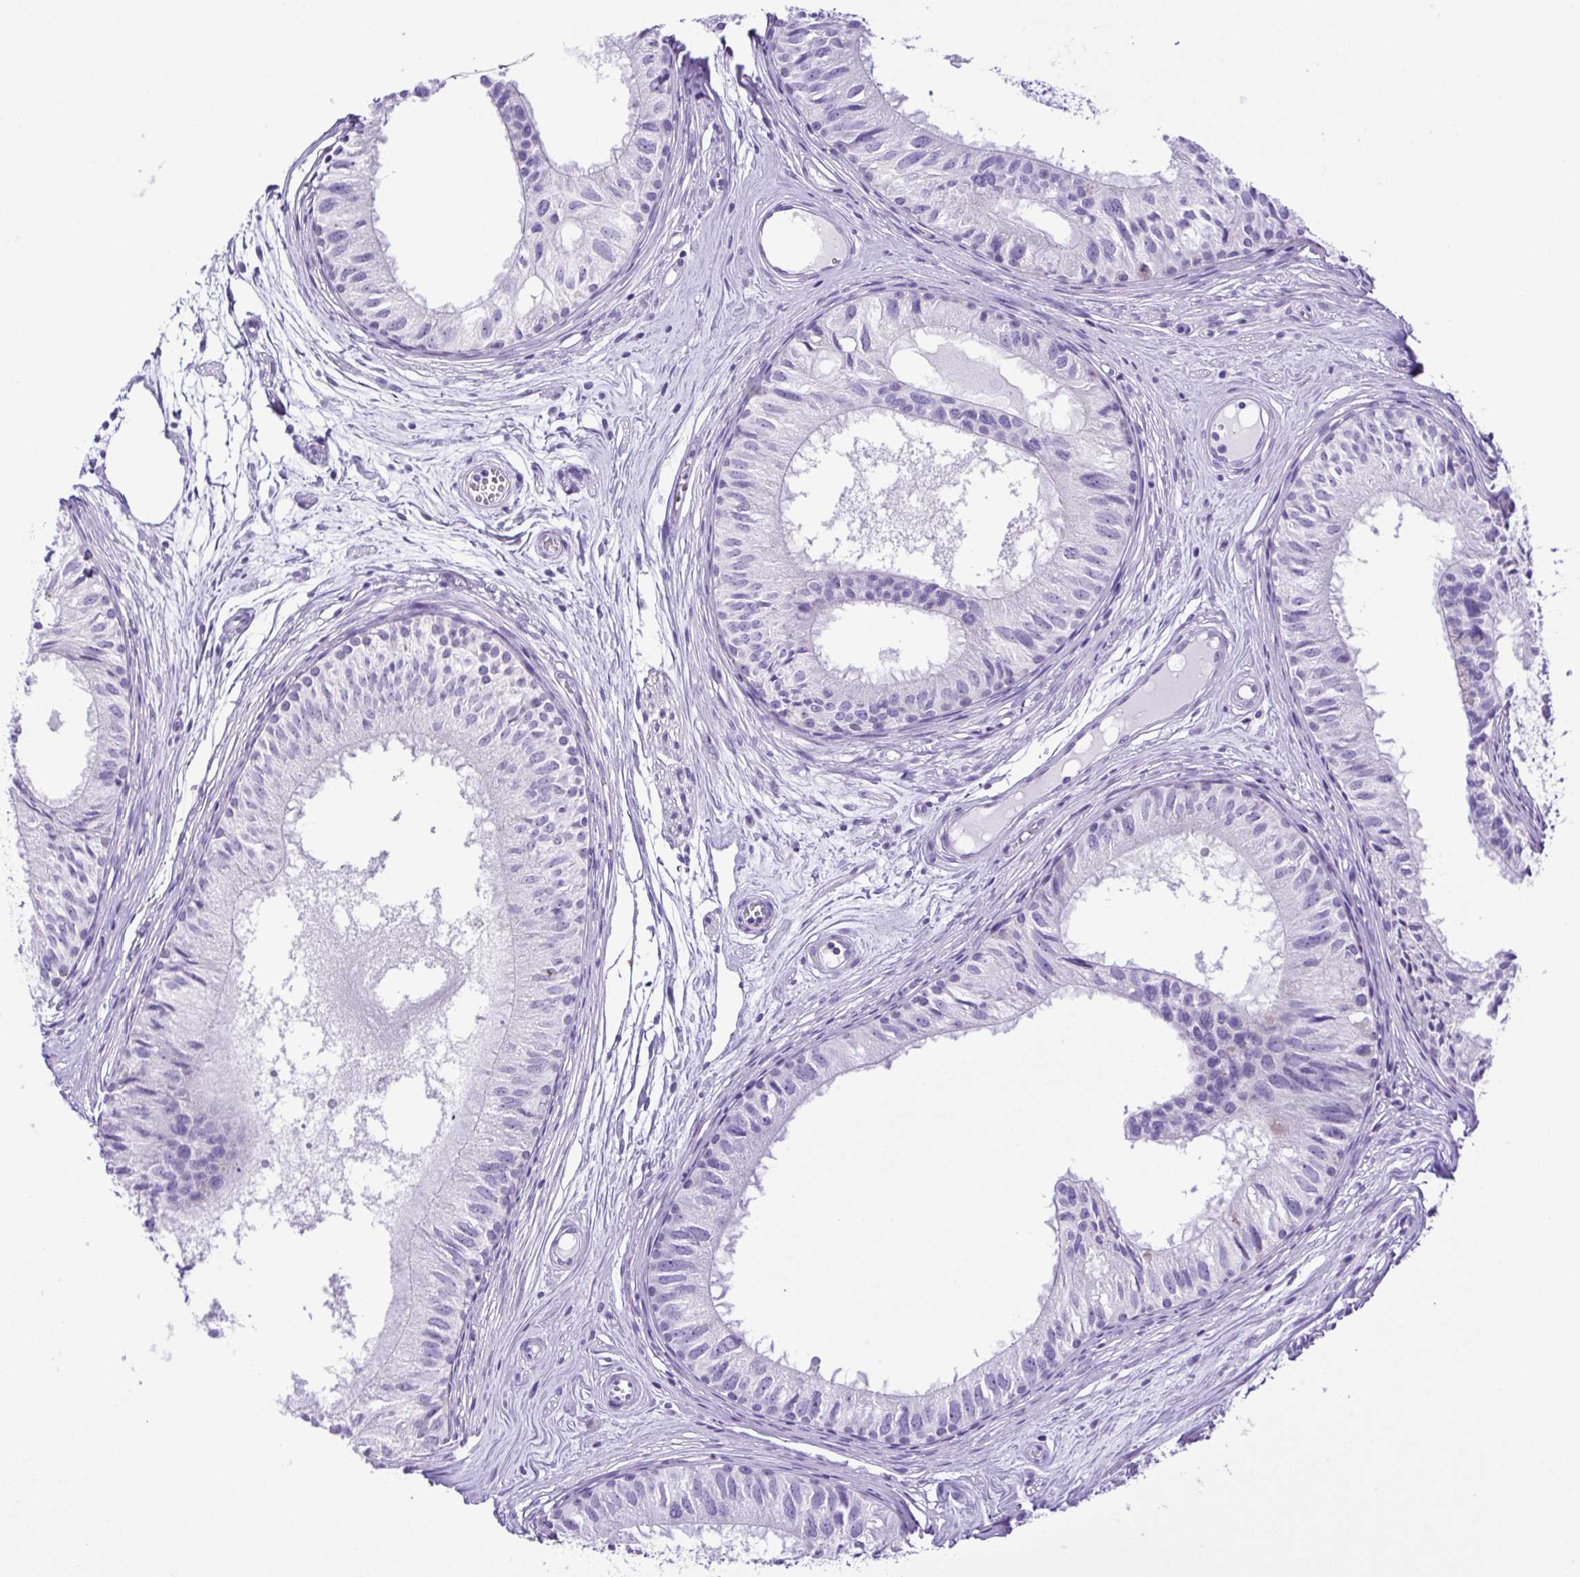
{"staining": {"intensity": "negative", "quantity": "none", "location": "none"}, "tissue": "epididymis", "cell_type": "Glandular cells", "image_type": "normal", "snomed": [{"axis": "morphology", "description": "Normal tissue, NOS"}, {"axis": "topography", "description": "Epididymis"}], "caption": "DAB (3,3'-diaminobenzidine) immunohistochemical staining of normal human epididymis shows no significant positivity in glandular cells.", "gene": "SYT1", "patient": {"sex": "male", "age": 25}}